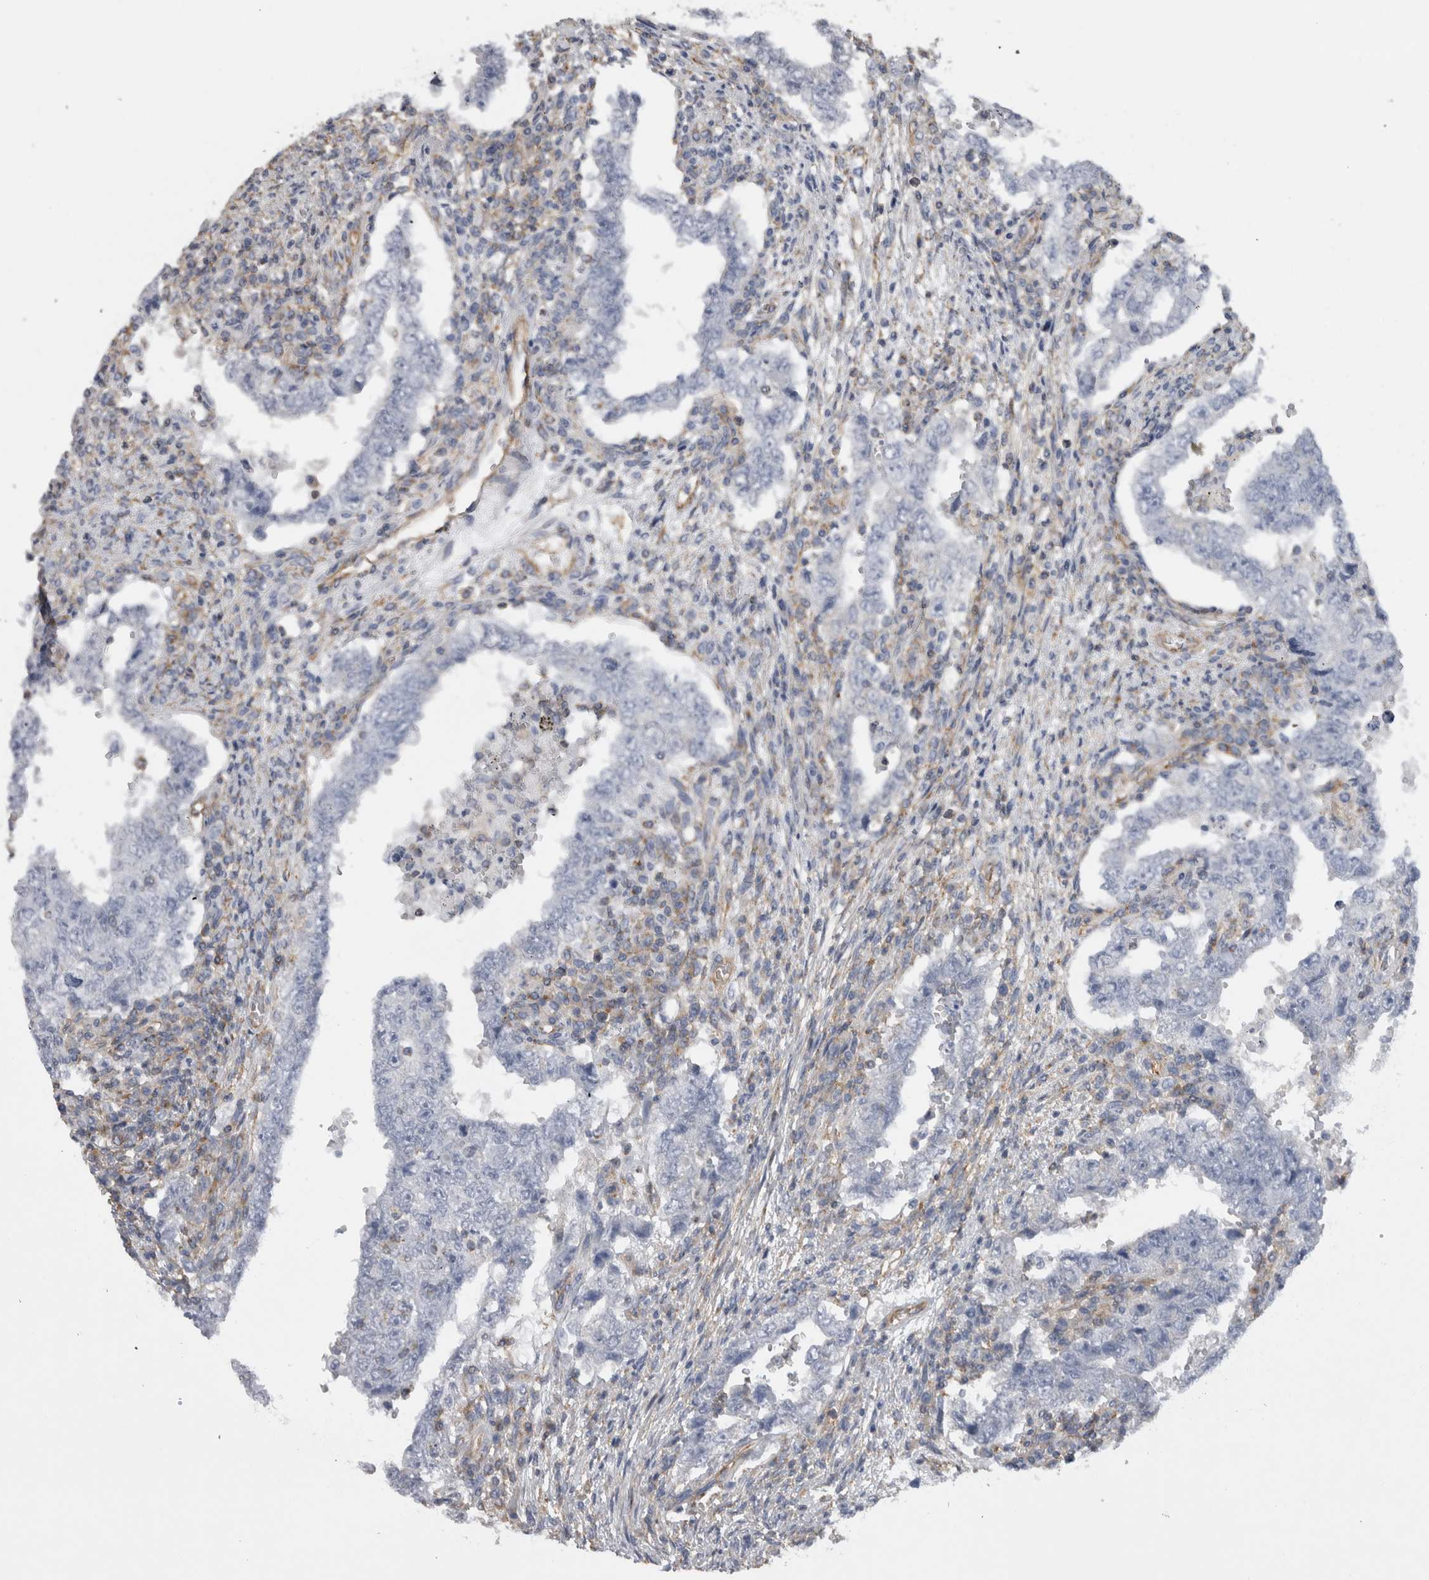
{"staining": {"intensity": "negative", "quantity": "none", "location": "none"}, "tissue": "testis cancer", "cell_type": "Tumor cells", "image_type": "cancer", "snomed": [{"axis": "morphology", "description": "Carcinoma, Embryonal, NOS"}, {"axis": "topography", "description": "Testis"}], "caption": "An image of testis cancer (embryonal carcinoma) stained for a protein shows no brown staining in tumor cells.", "gene": "ATXN3", "patient": {"sex": "male", "age": 26}}